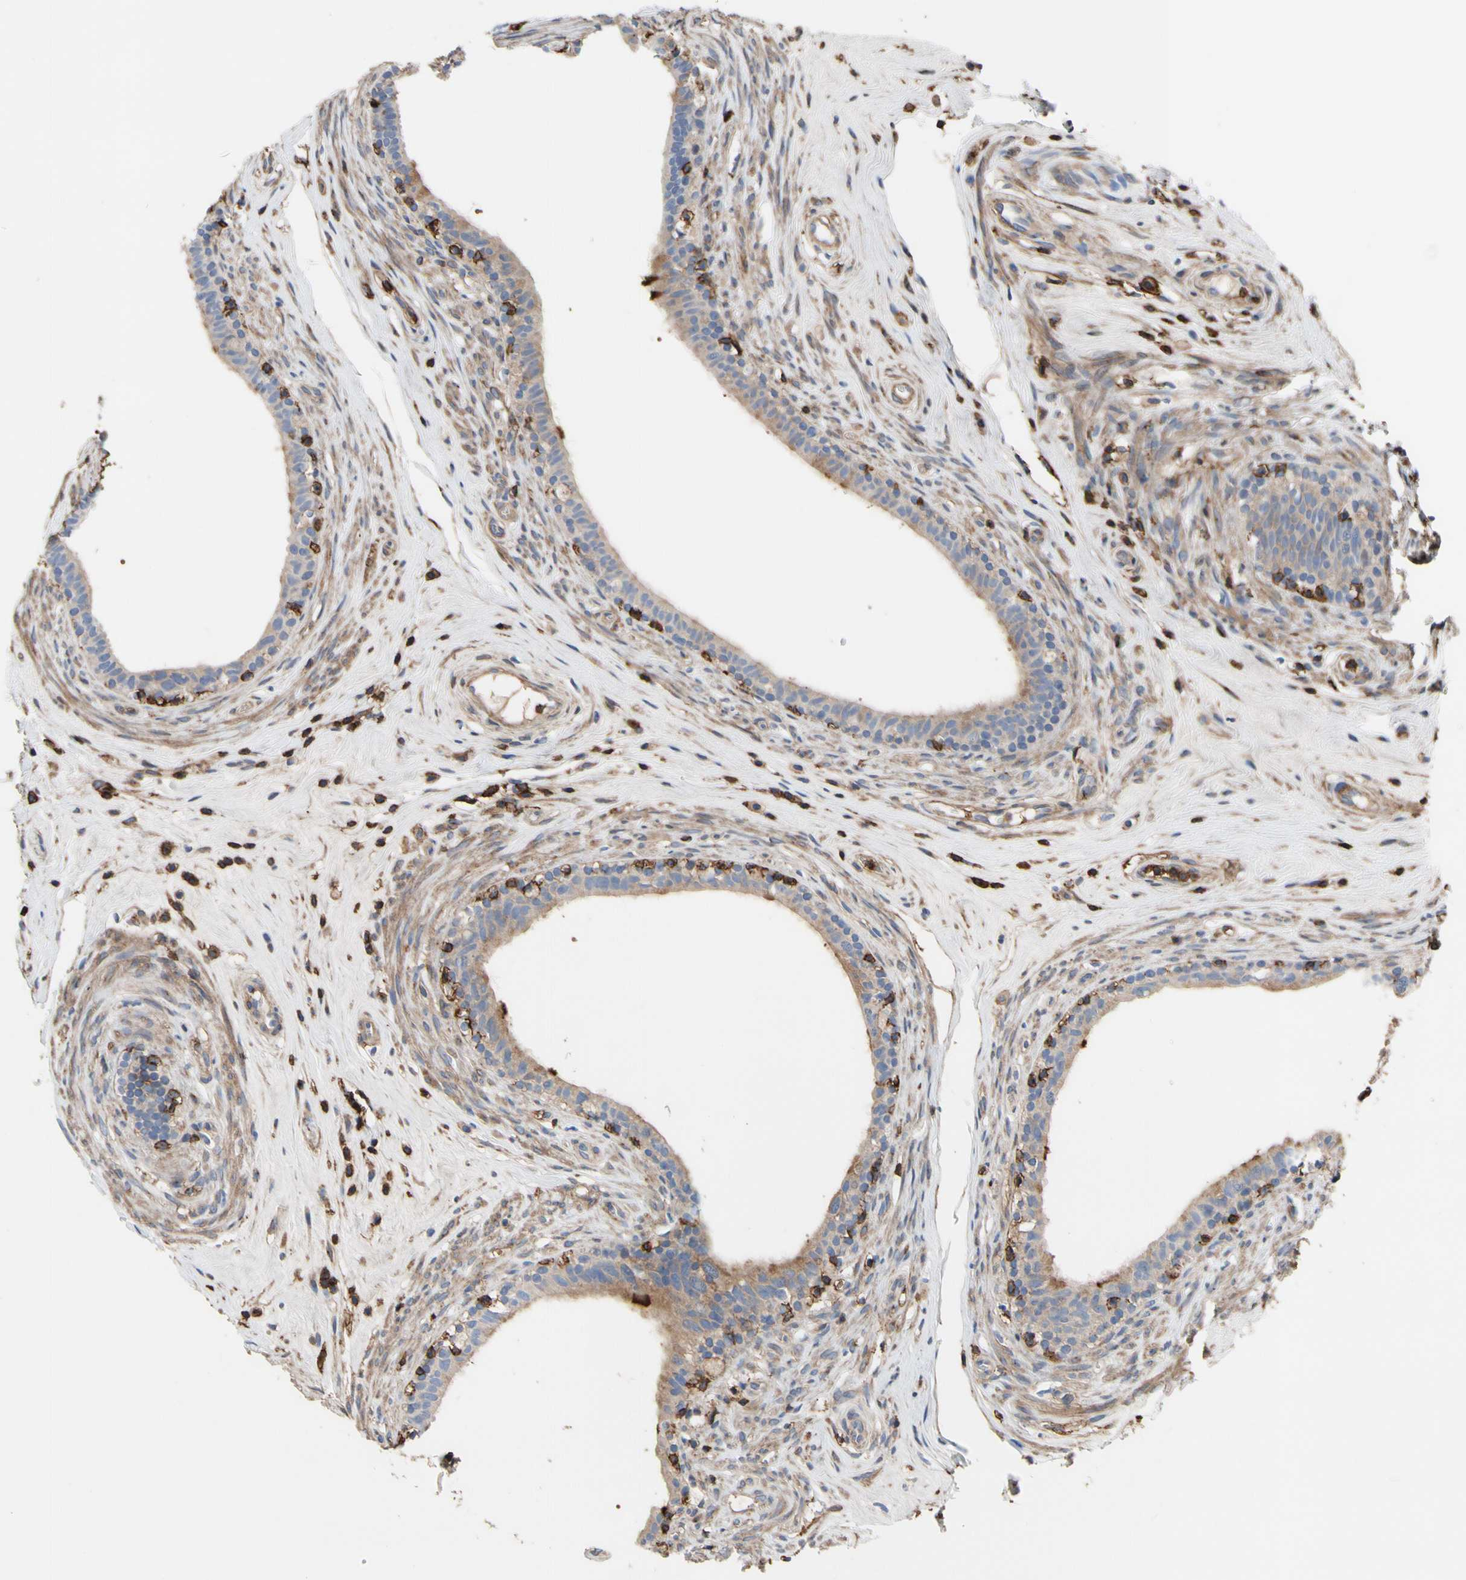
{"staining": {"intensity": "strong", "quantity": ">75%", "location": "cytoplasmic/membranous"}, "tissue": "epididymis", "cell_type": "Glandular cells", "image_type": "normal", "snomed": [{"axis": "morphology", "description": "Normal tissue, NOS"}, {"axis": "morphology", "description": "Inflammation, NOS"}, {"axis": "topography", "description": "Epididymis"}], "caption": "Immunohistochemical staining of benign epididymis exhibits >75% levels of strong cytoplasmic/membranous protein staining in about >75% of glandular cells.", "gene": "ANXA6", "patient": {"sex": "male", "age": 84}}